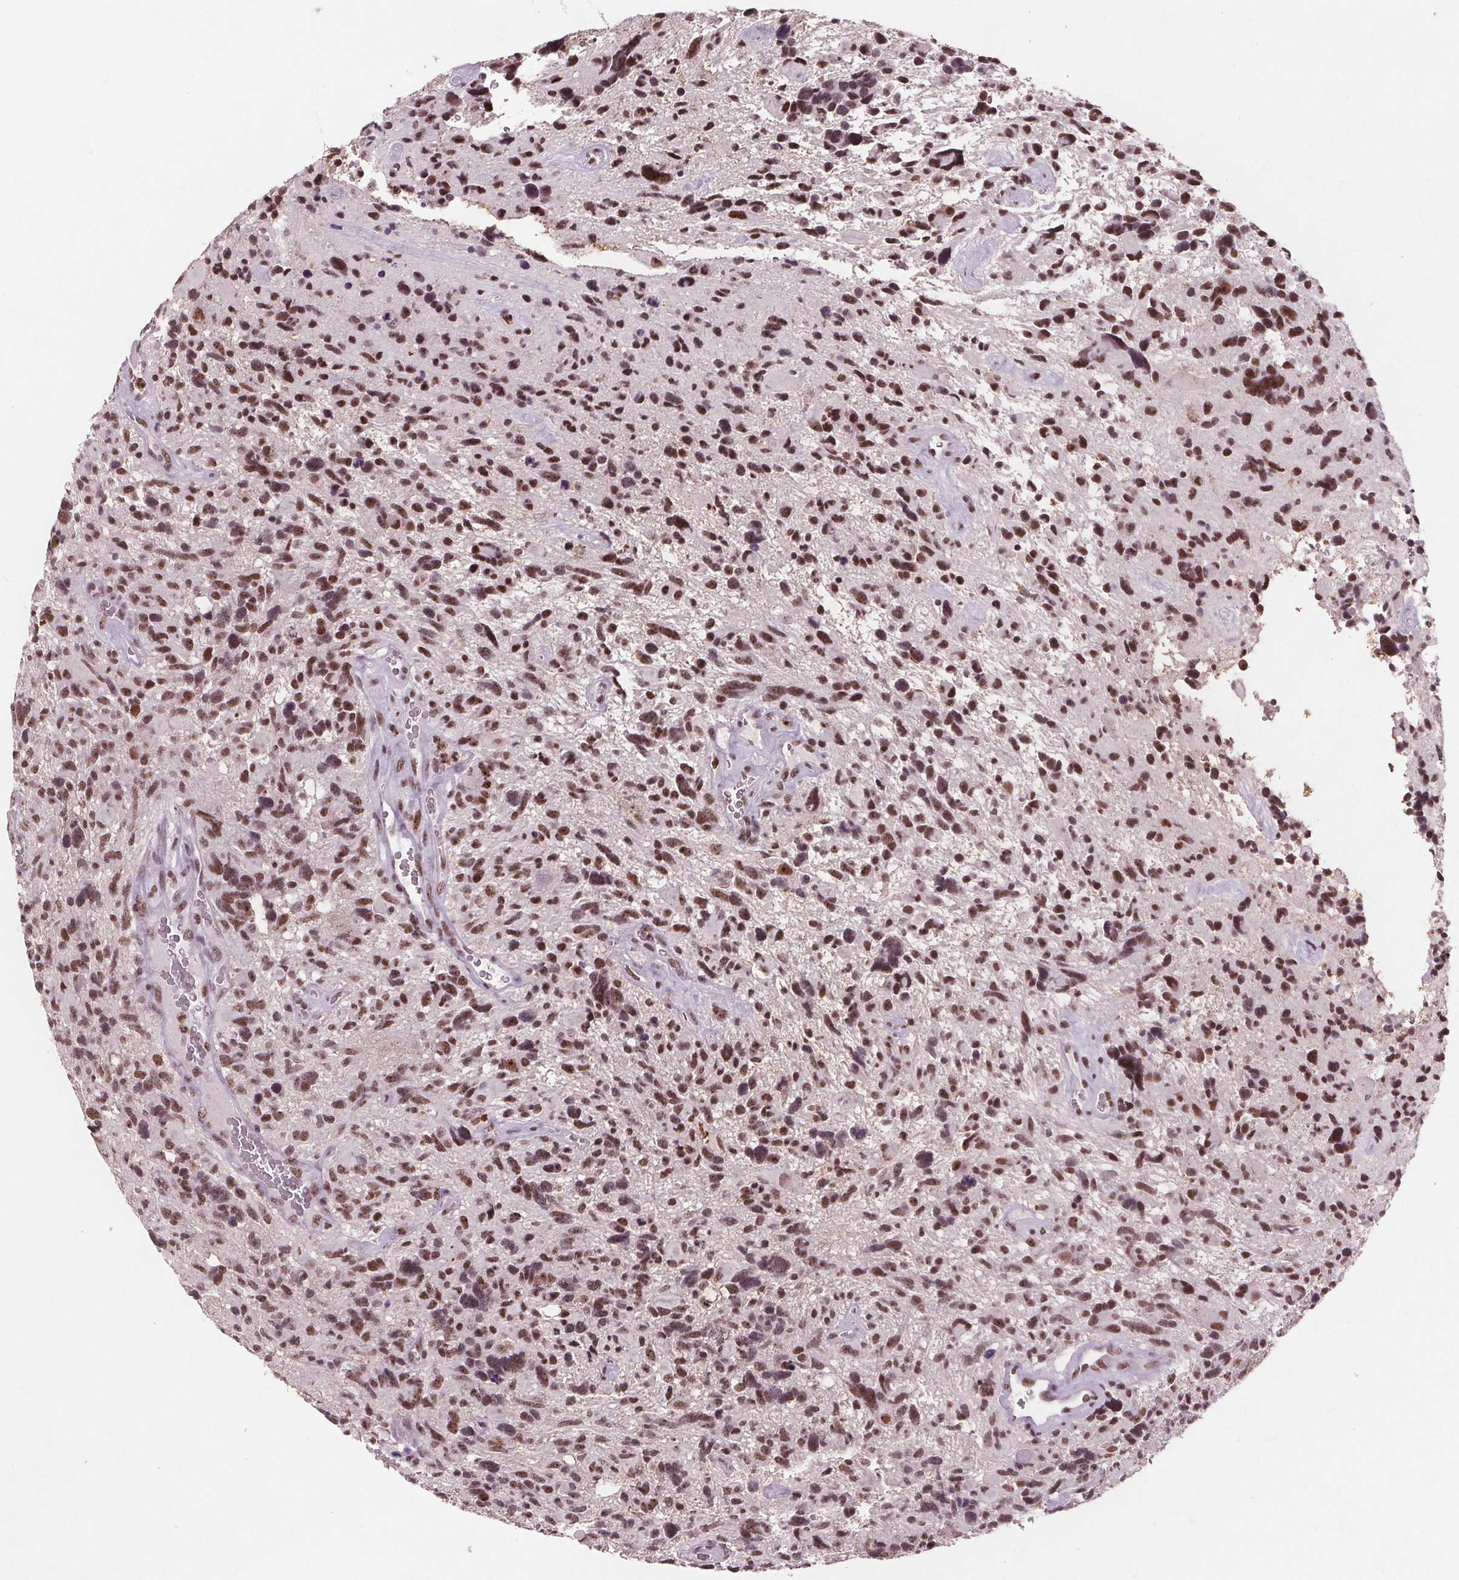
{"staining": {"intensity": "strong", "quantity": ">75%", "location": "nuclear"}, "tissue": "glioma", "cell_type": "Tumor cells", "image_type": "cancer", "snomed": [{"axis": "morphology", "description": "Glioma, malignant, High grade"}, {"axis": "topography", "description": "Brain"}], "caption": "Glioma was stained to show a protein in brown. There is high levels of strong nuclear positivity in about >75% of tumor cells.", "gene": "RPS6KA2", "patient": {"sex": "male", "age": 49}}